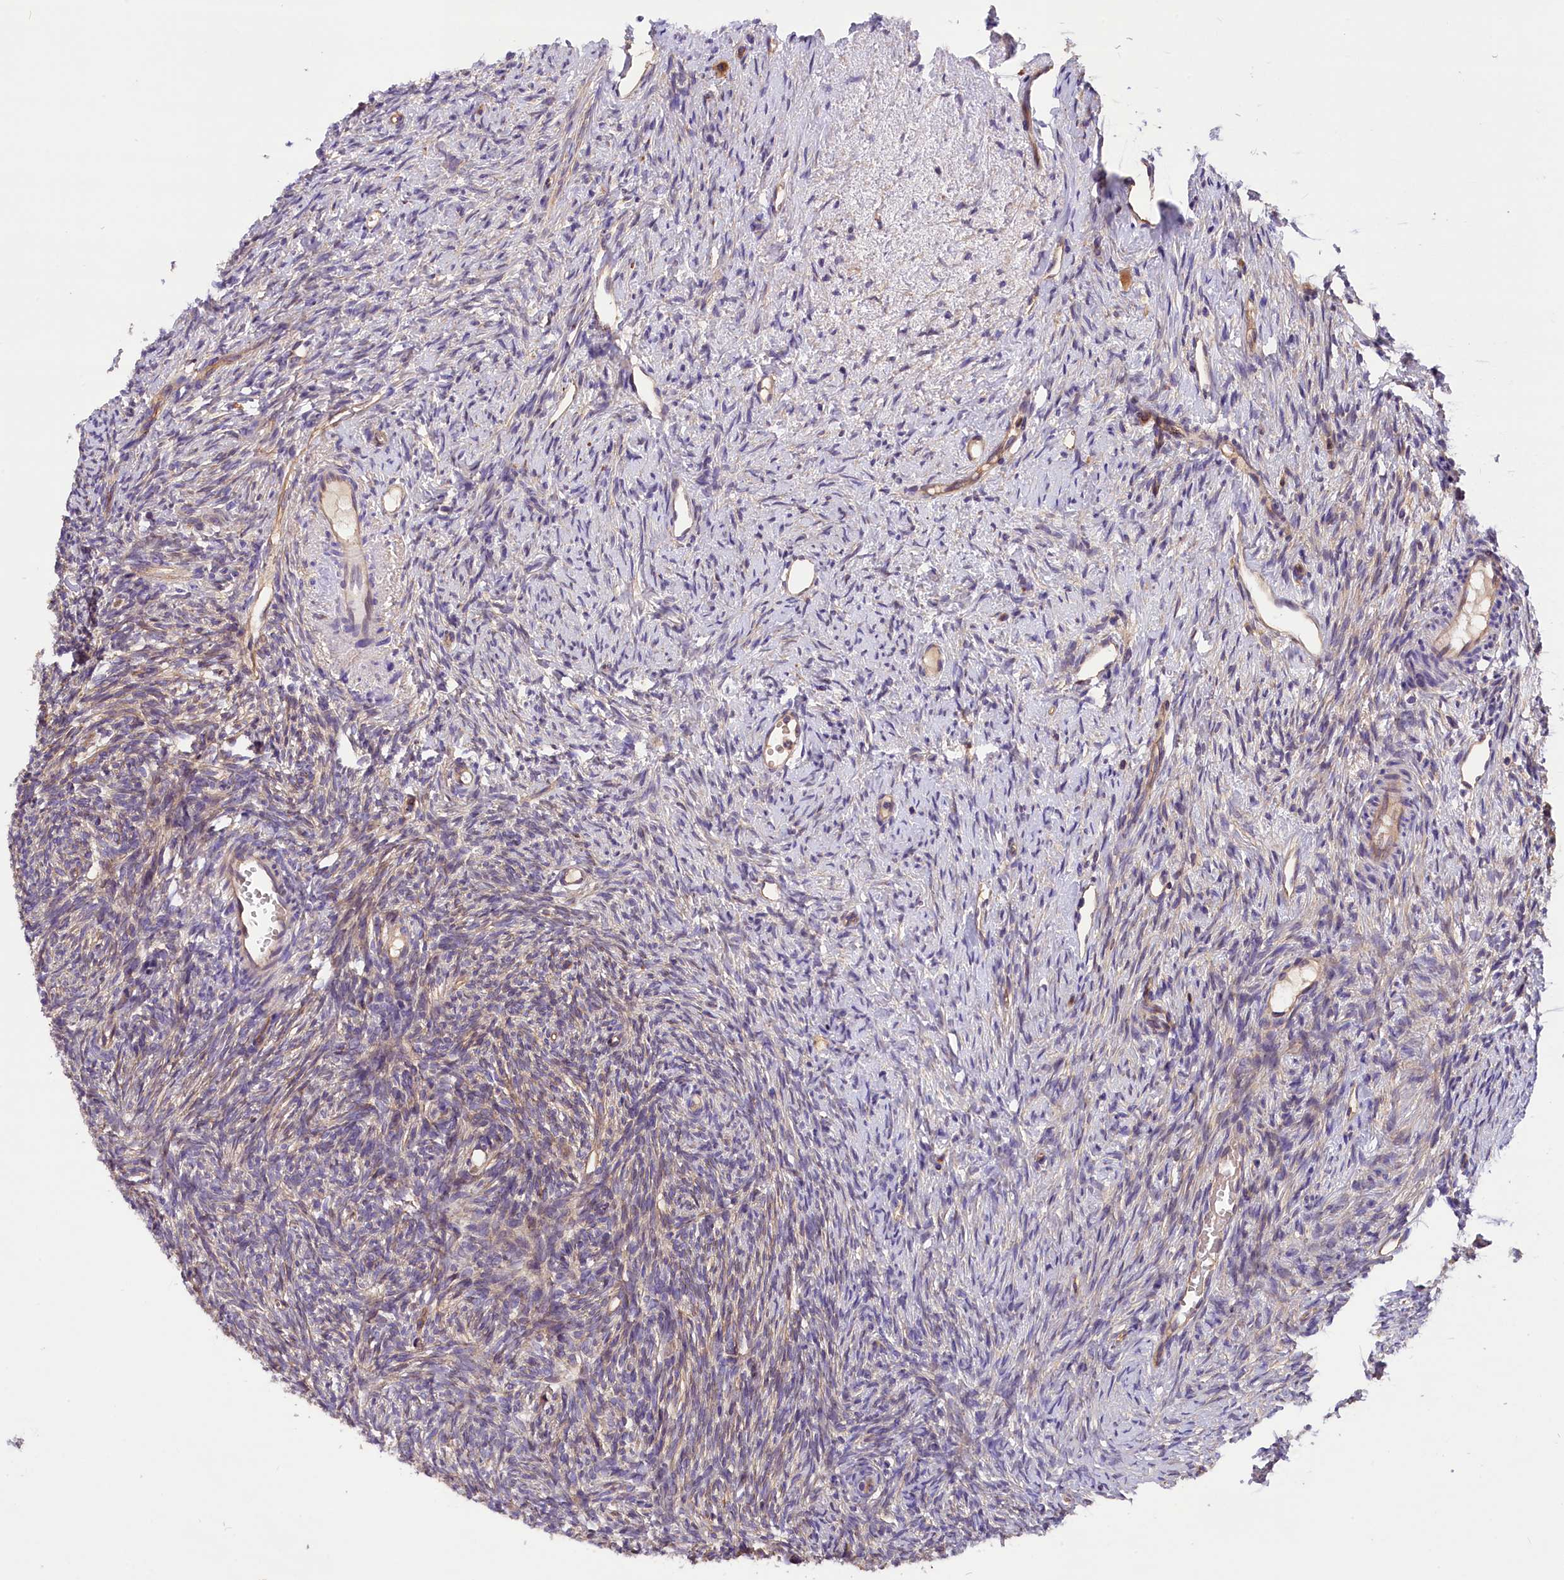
{"staining": {"intensity": "moderate", "quantity": ">75%", "location": "cytoplasmic/membranous"}, "tissue": "ovary", "cell_type": "Follicle cells", "image_type": "normal", "snomed": [{"axis": "morphology", "description": "Normal tissue, NOS"}, {"axis": "topography", "description": "Ovary"}], "caption": "Brown immunohistochemical staining in benign human ovary demonstrates moderate cytoplasmic/membranous positivity in about >75% of follicle cells. The staining is performed using DAB brown chromogen to label protein expression. The nuclei are counter-stained blue using hematoxylin.", "gene": "ERMARD", "patient": {"sex": "female", "age": 51}}